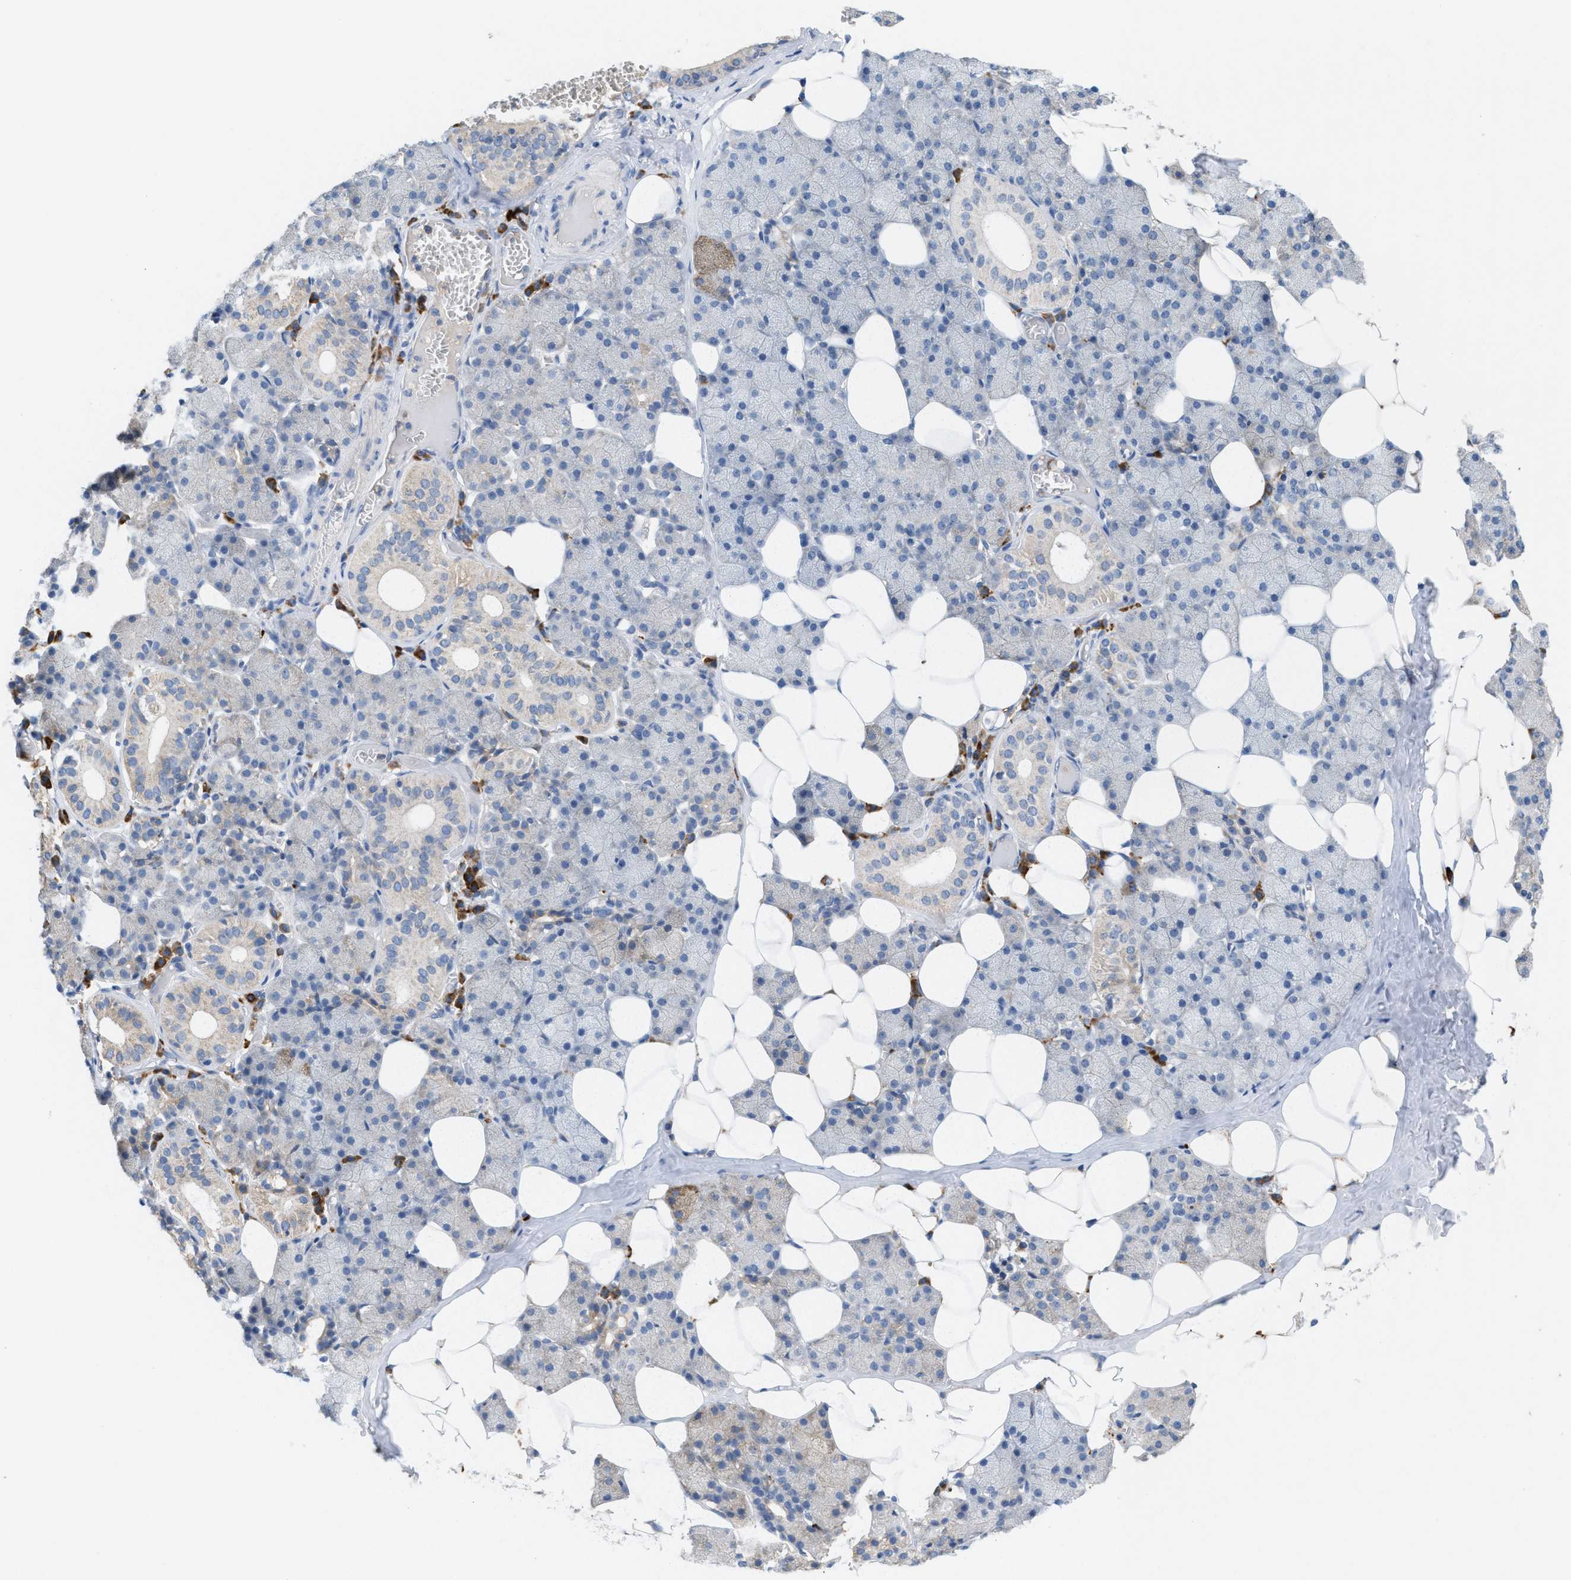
{"staining": {"intensity": "negative", "quantity": "none", "location": "none"}, "tissue": "salivary gland", "cell_type": "Glandular cells", "image_type": "normal", "snomed": [{"axis": "morphology", "description": "Normal tissue, NOS"}, {"axis": "topography", "description": "Salivary gland"}], "caption": "IHC photomicrograph of normal human salivary gland stained for a protein (brown), which exhibits no staining in glandular cells.", "gene": "DYNC2I1", "patient": {"sex": "female", "age": 33}}